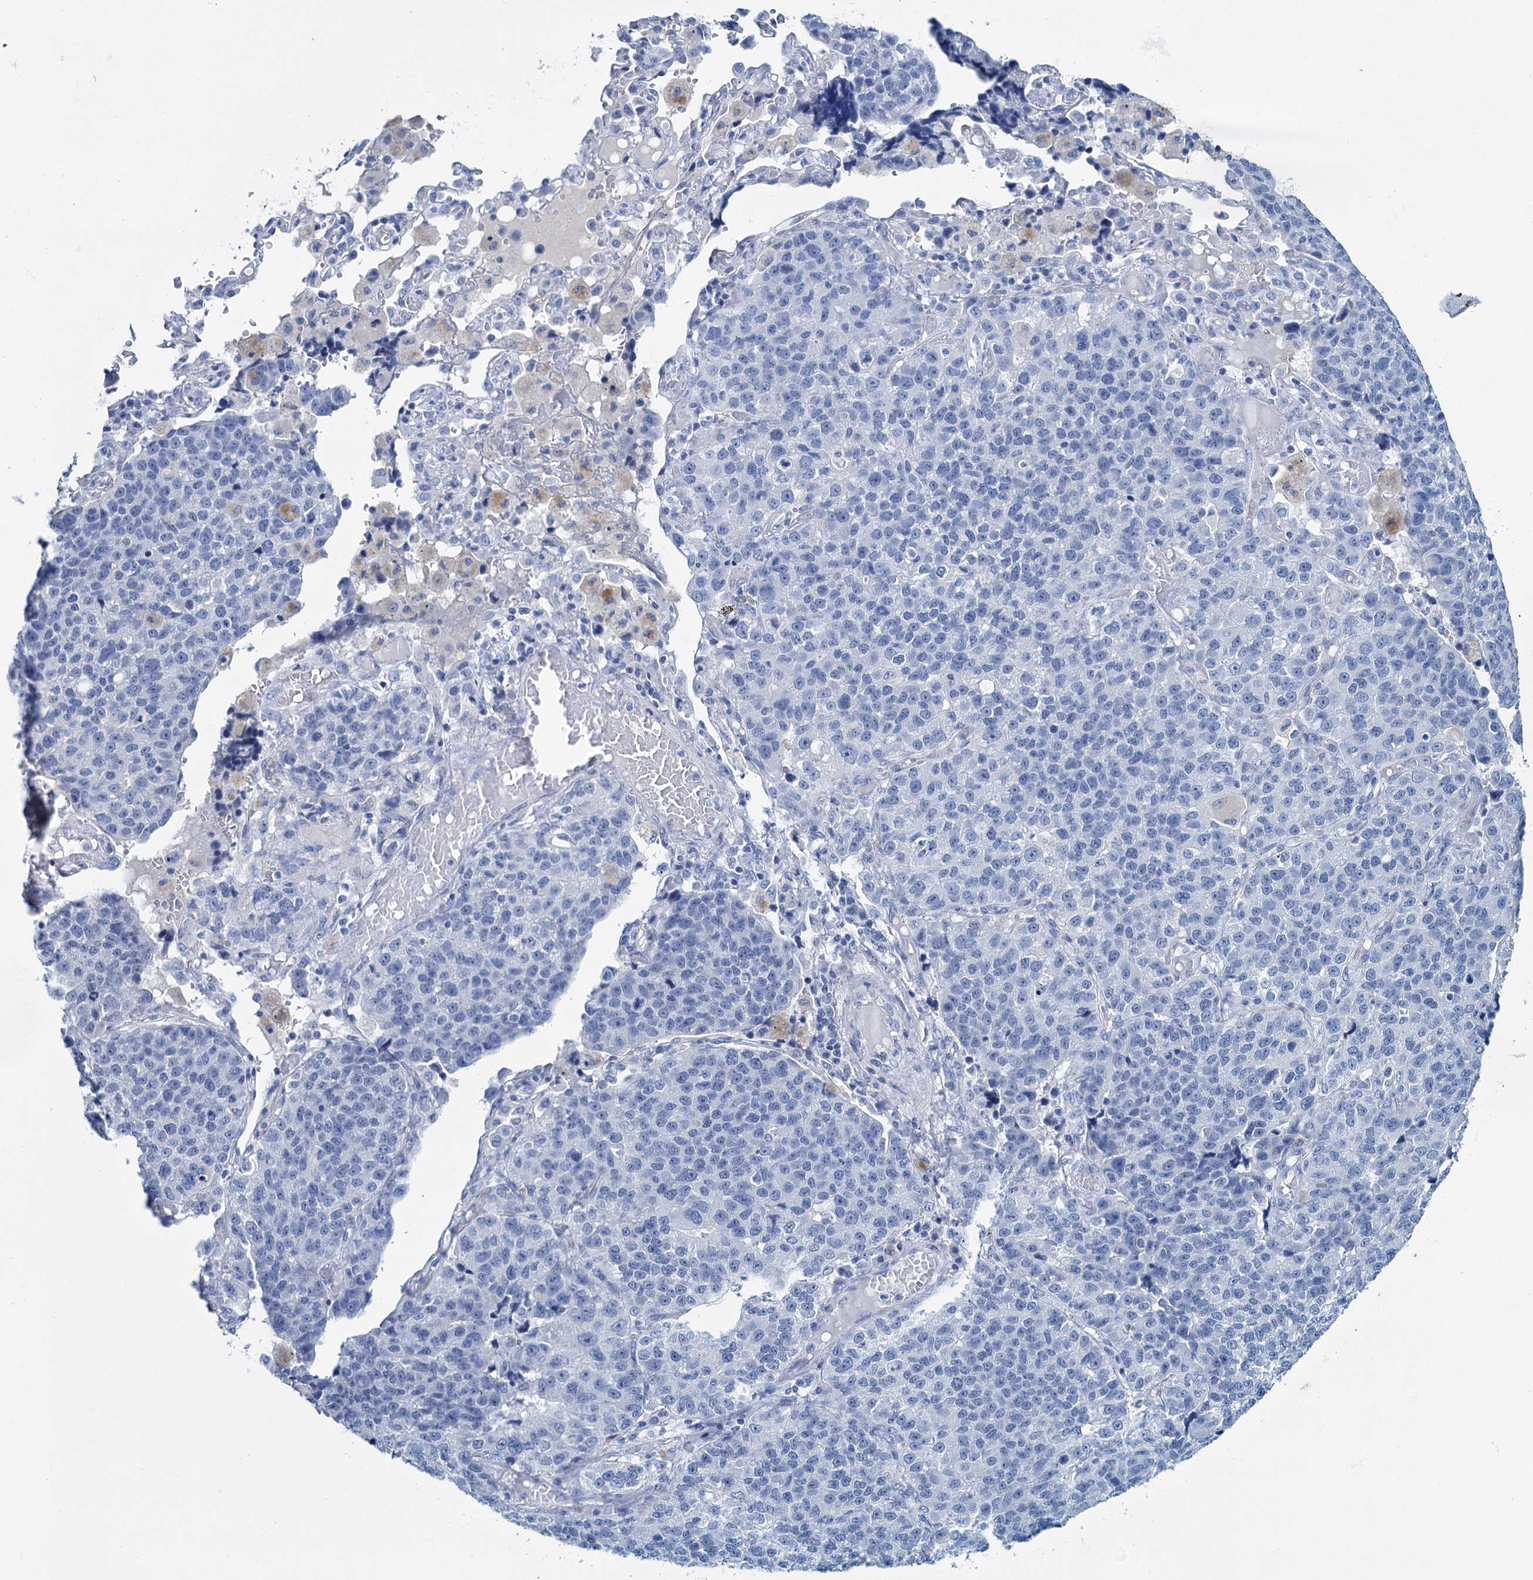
{"staining": {"intensity": "negative", "quantity": "none", "location": "none"}, "tissue": "lung cancer", "cell_type": "Tumor cells", "image_type": "cancer", "snomed": [{"axis": "morphology", "description": "Adenocarcinoma, NOS"}, {"axis": "topography", "description": "Lung"}], "caption": "High power microscopy histopathology image of an immunohistochemistry histopathology image of adenocarcinoma (lung), revealing no significant positivity in tumor cells. (DAB (3,3'-diaminobenzidine) IHC with hematoxylin counter stain).", "gene": "MYOZ3", "patient": {"sex": "male", "age": 49}}